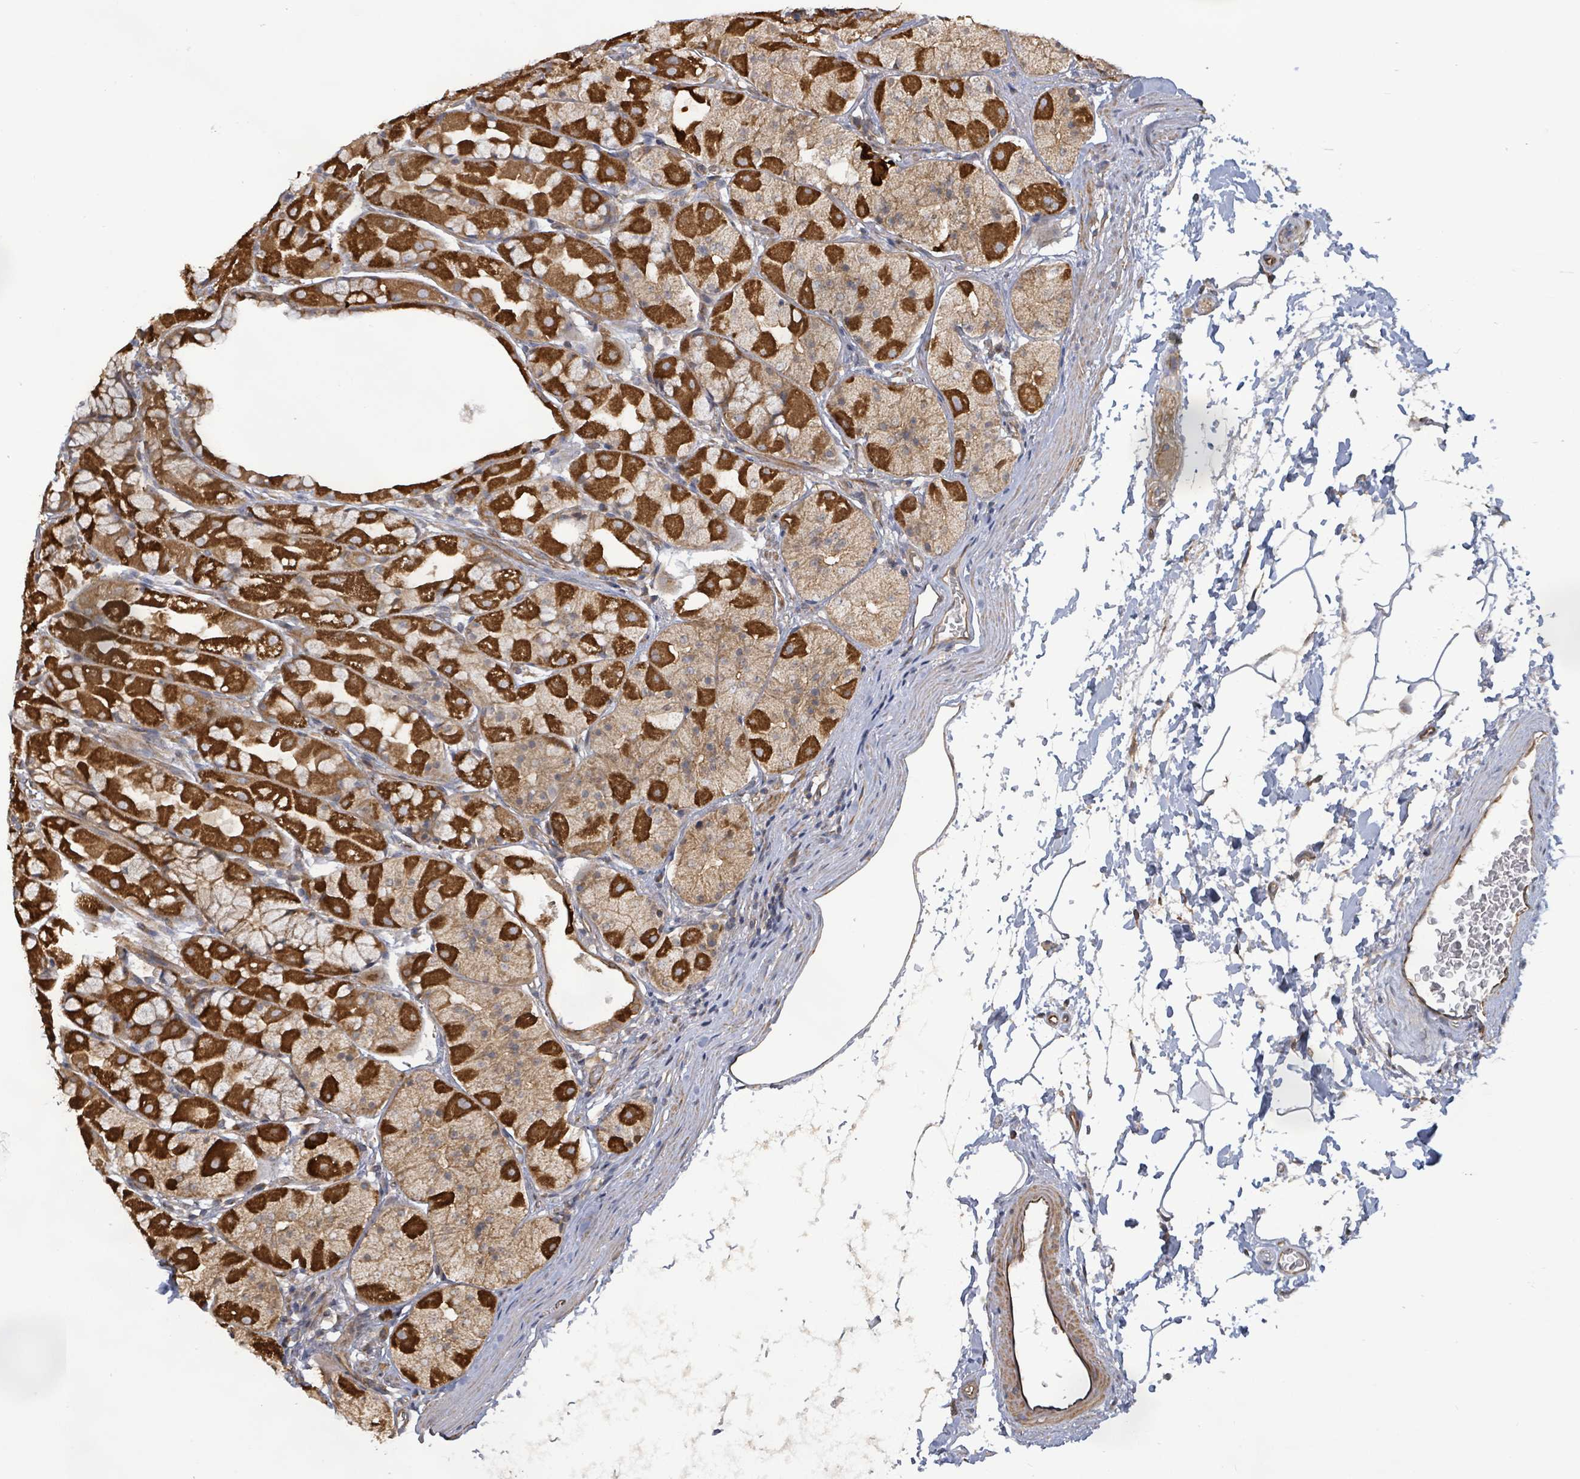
{"staining": {"intensity": "strong", "quantity": ">75%", "location": "cytoplasmic/membranous"}, "tissue": "stomach", "cell_type": "Glandular cells", "image_type": "normal", "snomed": [{"axis": "morphology", "description": "Normal tissue, NOS"}, {"axis": "topography", "description": "Stomach"}], "caption": "The histopathology image shows a brown stain indicating the presence of a protein in the cytoplasmic/membranous of glandular cells in stomach. (brown staining indicates protein expression, while blue staining denotes nuclei).", "gene": "KBTBD11", "patient": {"sex": "male", "age": 57}}